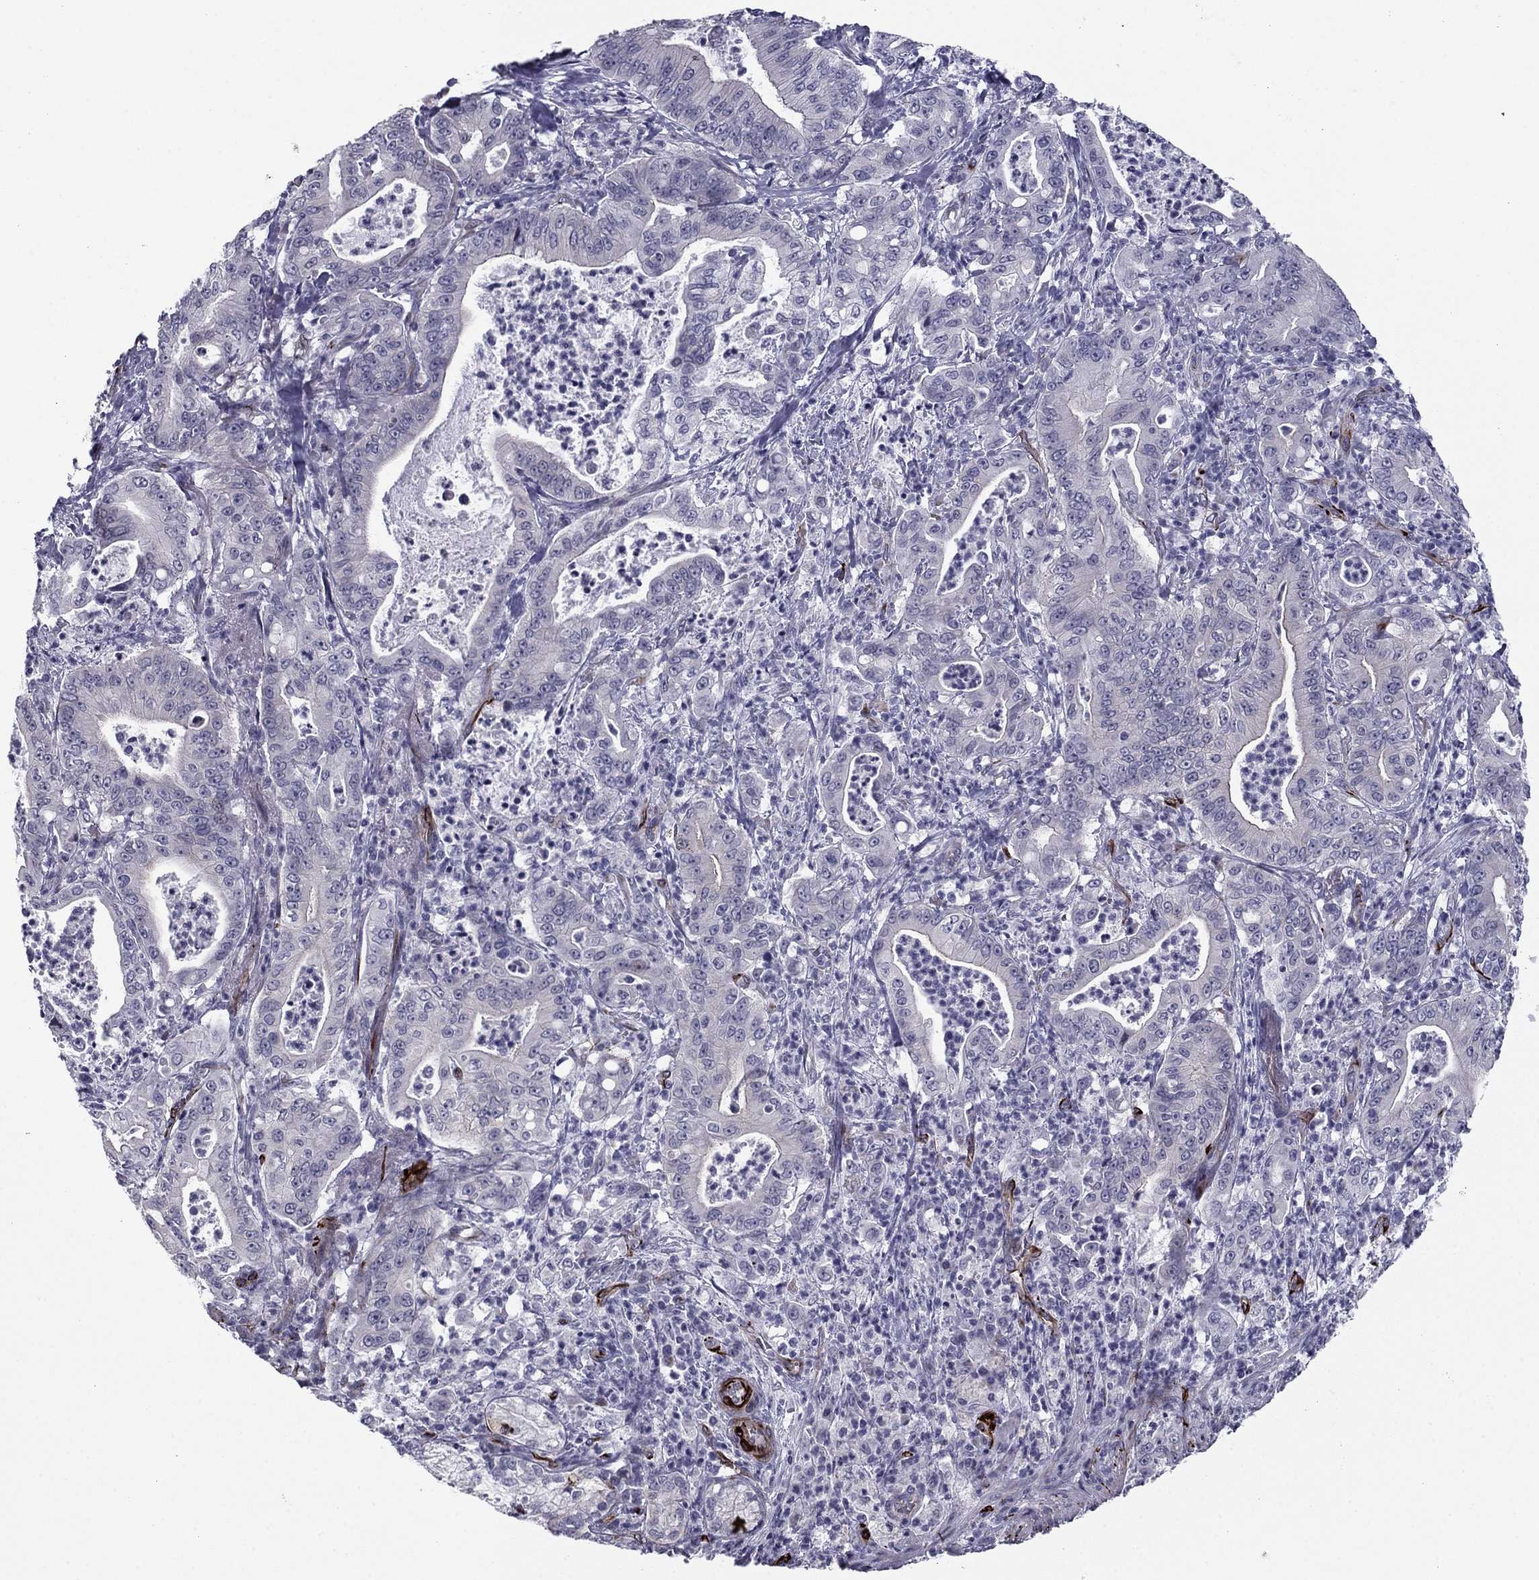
{"staining": {"intensity": "negative", "quantity": "none", "location": "none"}, "tissue": "pancreatic cancer", "cell_type": "Tumor cells", "image_type": "cancer", "snomed": [{"axis": "morphology", "description": "Adenocarcinoma, NOS"}, {"axis": "topography", "description": "Pancreas"}], "caption": "An IHC micrograph of pancreatic cancer (adenocarcinoma) is shown. There is no staining in tumor cells of pancreatic cancer (adenocarcinoma). (Brightfield microscopy of DAB (3,3'-diaminobenzidine) immunohistochemistry (IHC) at high magnification).", "gene": "ANKS4B", "patient": {"sex": "male", "age": 71}}